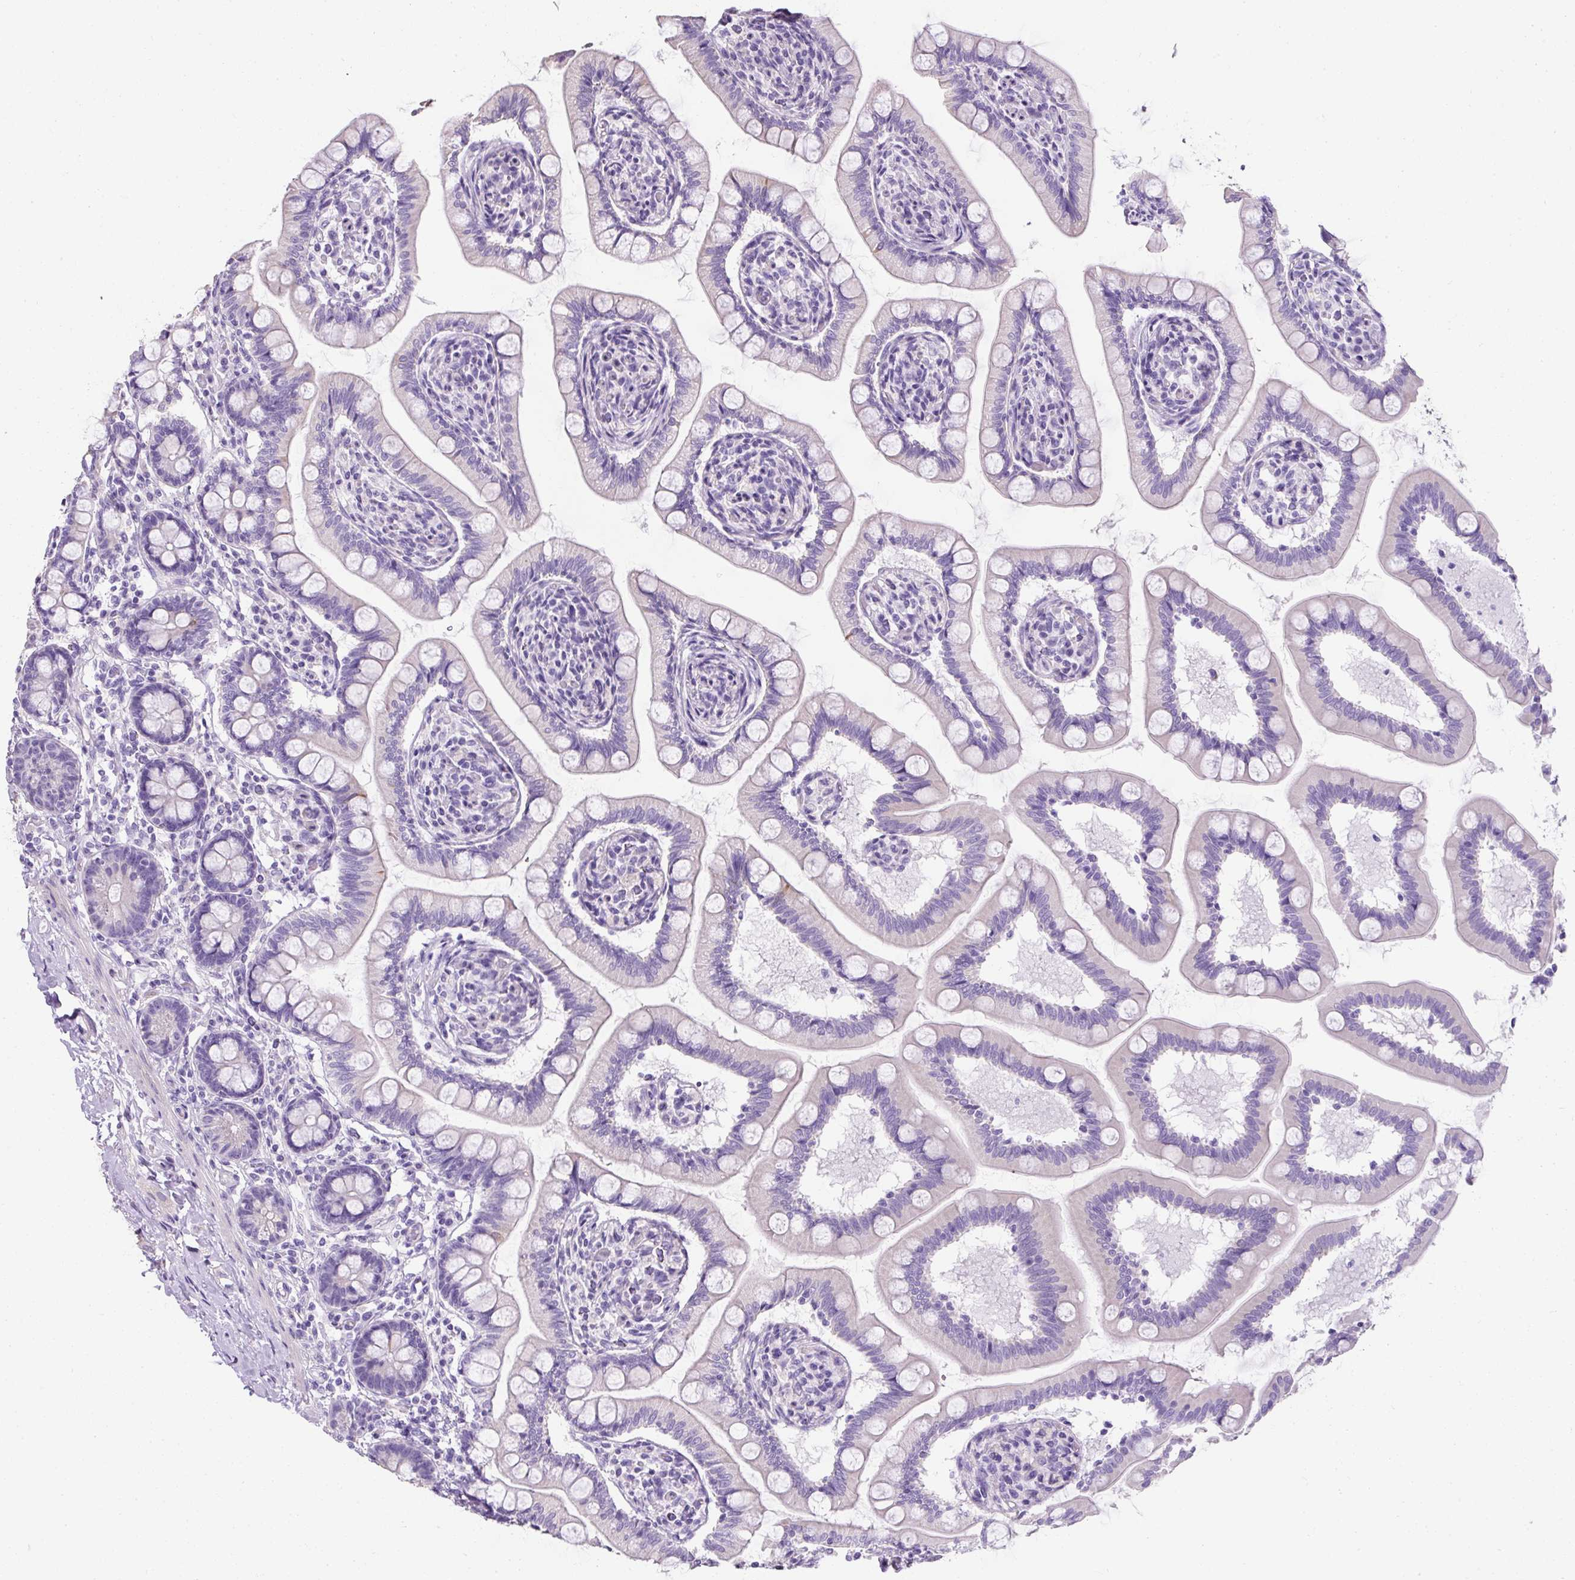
{"staining": {"intensity": "negative", "quantity": "none", "location": "none"}, "tissue": "small intestine", "cell_type": "Glandular cells", "image_type": "normal", "snomed": [{"axis": "morphology", "description": "Normal tissue, NOS"}, {"axis": "topography", "description": "Small intestine"}], "caption": "Glandular cells show no significant positivity in benign small intestine.", "gene": "C2CD4C", "patient": {"sex": "female", "age": 64}}